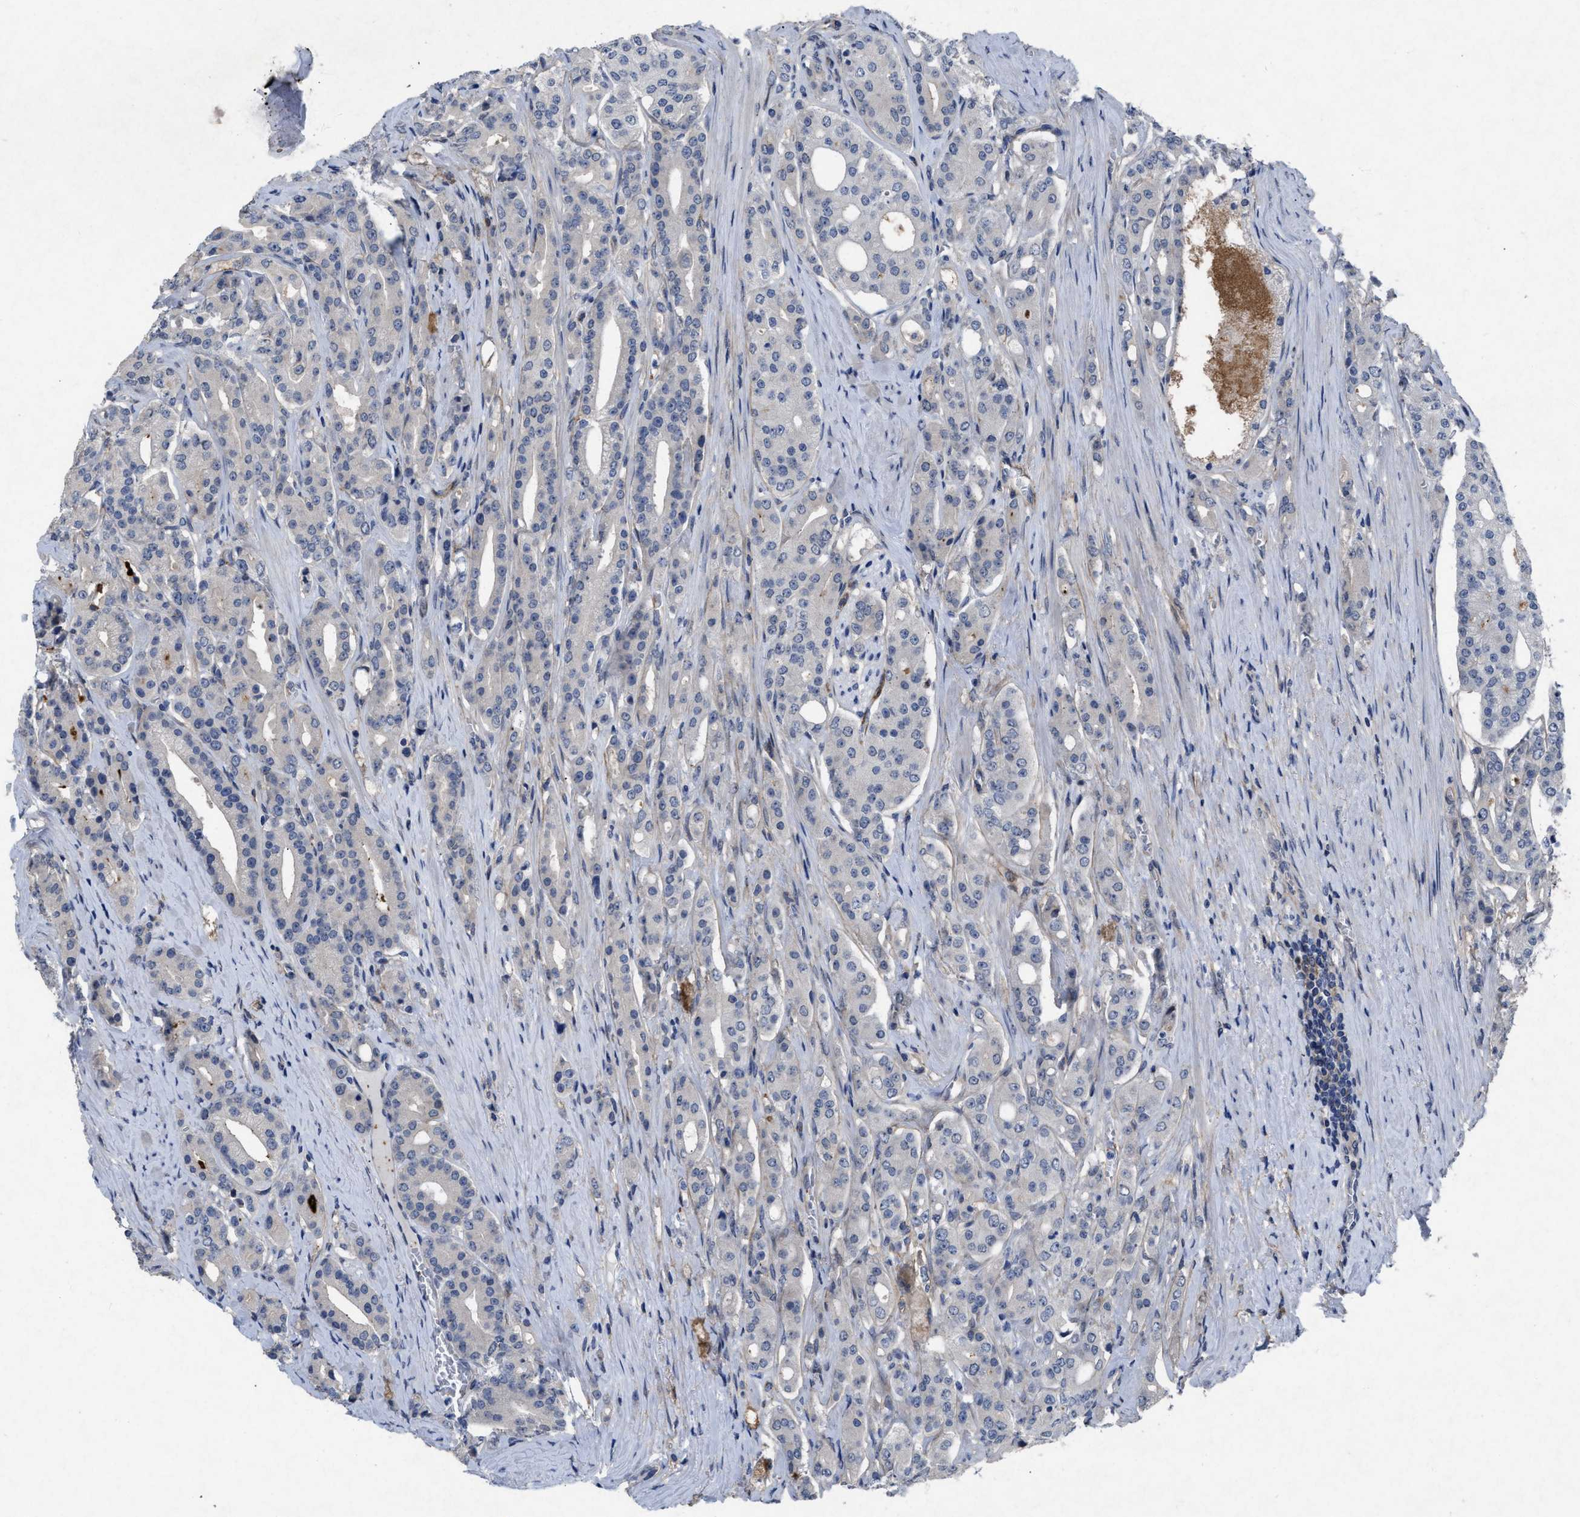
{"staining": {"intensity": "negative", "quantity": "none", "location": "none"}, "tissue": "prostate cancer", "cell_type": "Tumor cells", "image_type": "cancer", "snomed": [{"axis": "morphology", "description": "Adenocarcinoma, High grade"}, {"axis": "topography", "description": "Prostate"}], "caption": "DAB (3,3'-diaminobenzidine) immunohistochemical staining of prostate high-grade adenocarcinoma shows no significant positivity in tumor cells. (Stains: DAB (3,3'-diaminobenzidine) IHC with hematoxylin counter stain, Microscopy: brightfield microscopy at high magnification).", "gene": "PDGFRA", "patient": {"sex": "male", "age": 71}}